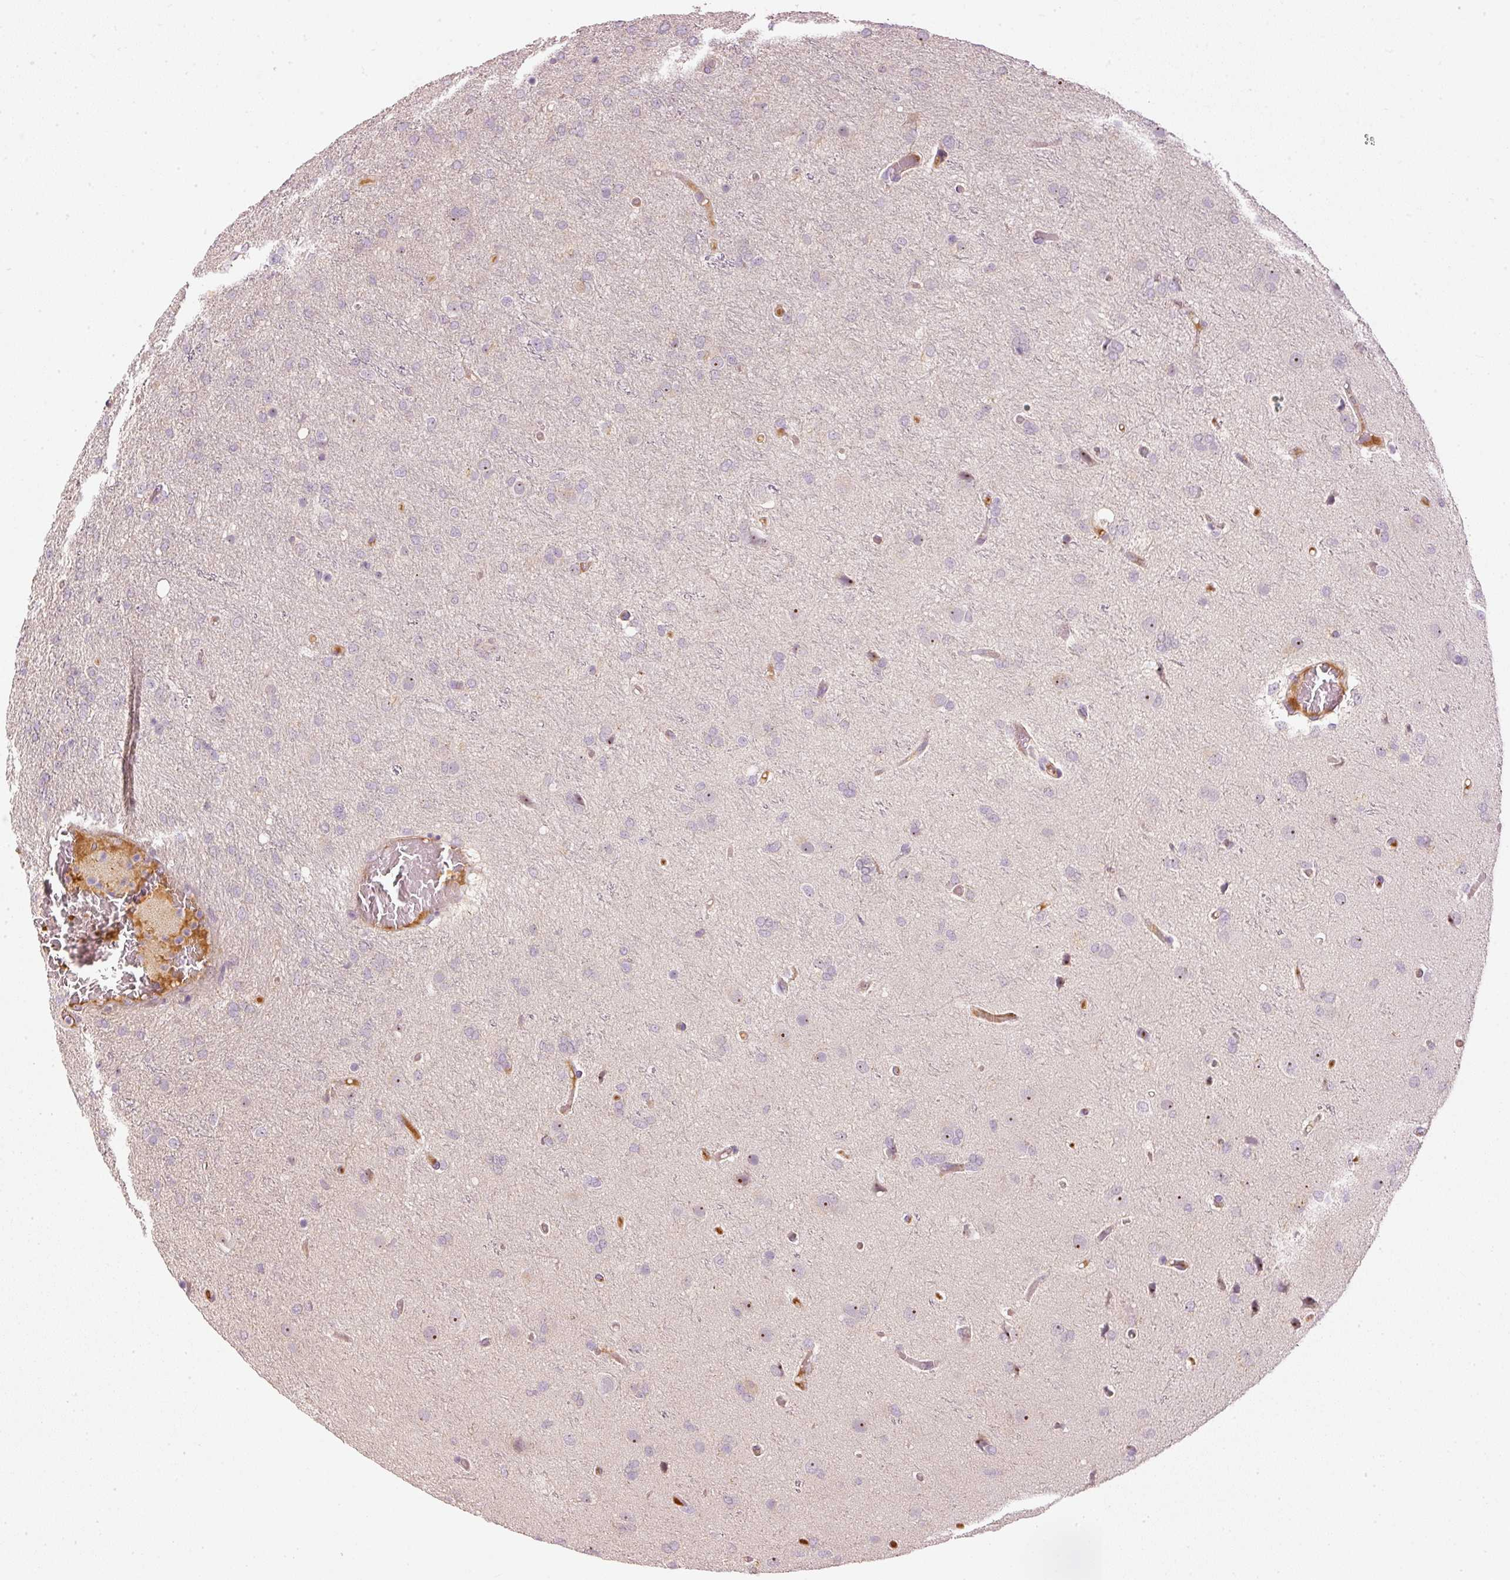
{"staining": {"intensity": "negative", "quantity": "none", "location": "none"}, "tissue": "glioma", "cell_type": "Tumor cells", "image_type": "cancer", "snomed": [{"axis": "morphology", "description": "Glioma, malignant, High grade"}, {"axis": "topography", "description": "Brain"}], "caption": "An image of human malignant glioma (high-grade) is negative for staining in tumor cells. Brightfield microscopy of immunohistochemistry (IHC) stained with DAB (brown) and hematoxylin (blue), captured at high magnification.", "gene": "VCAM1", "patient": {"sex": "female", "age": 74}}